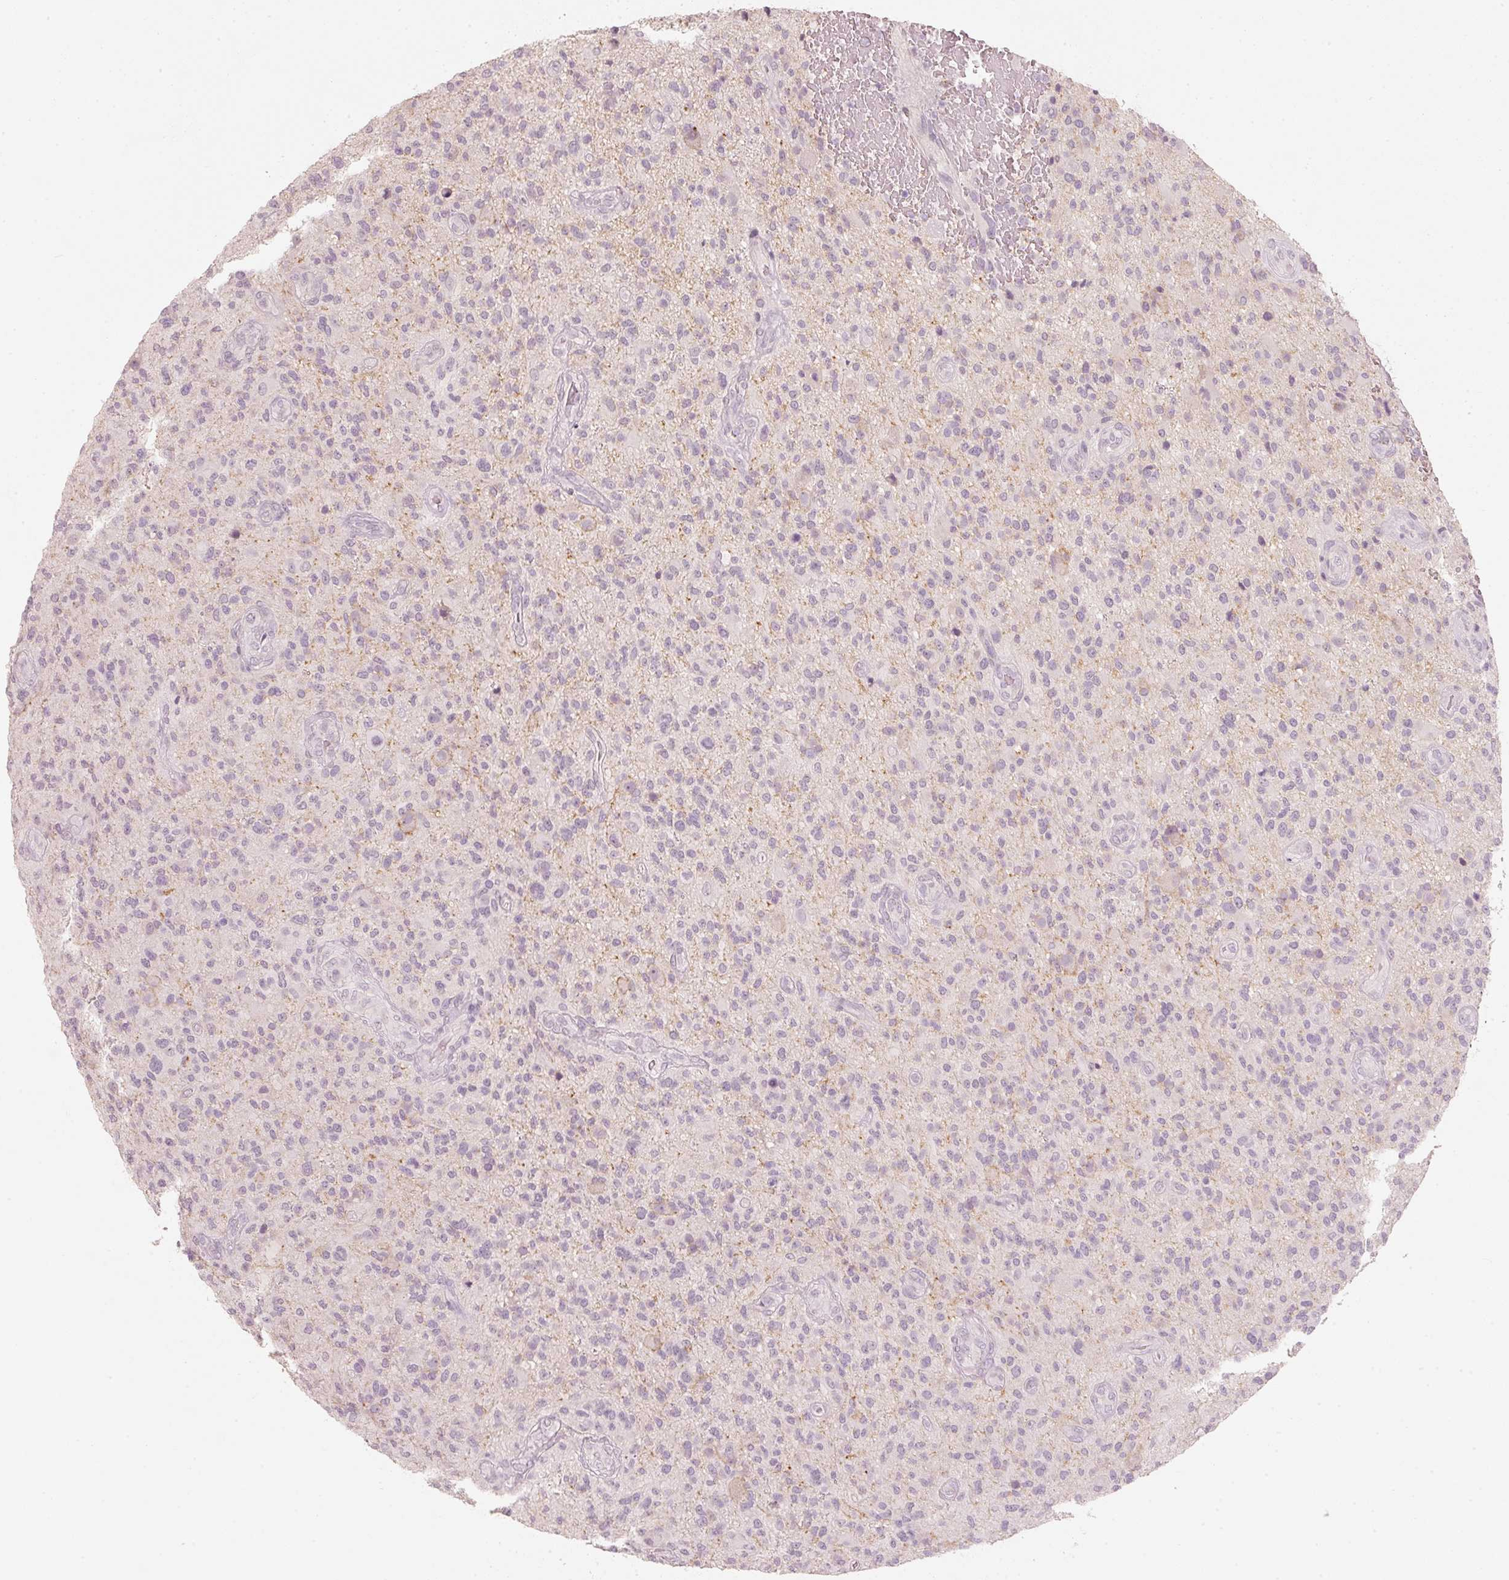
{"staining": {"intensity": "negative", "quantity": "none", "location": "none"}, "tissue": "glioma", "cell_type": "Tumor cells", "image_type": "cancer", "snomed": [{"axis": "morphology", "description": "Glioma, malignant, High grade"}, {"axis": "topography", "description": "Brain"}], "caption": "Image shows no protein expression in tumor cells of glioma tissue.", "gene": "STEAP1", "patient": {"sex": "male", "age": 47}}